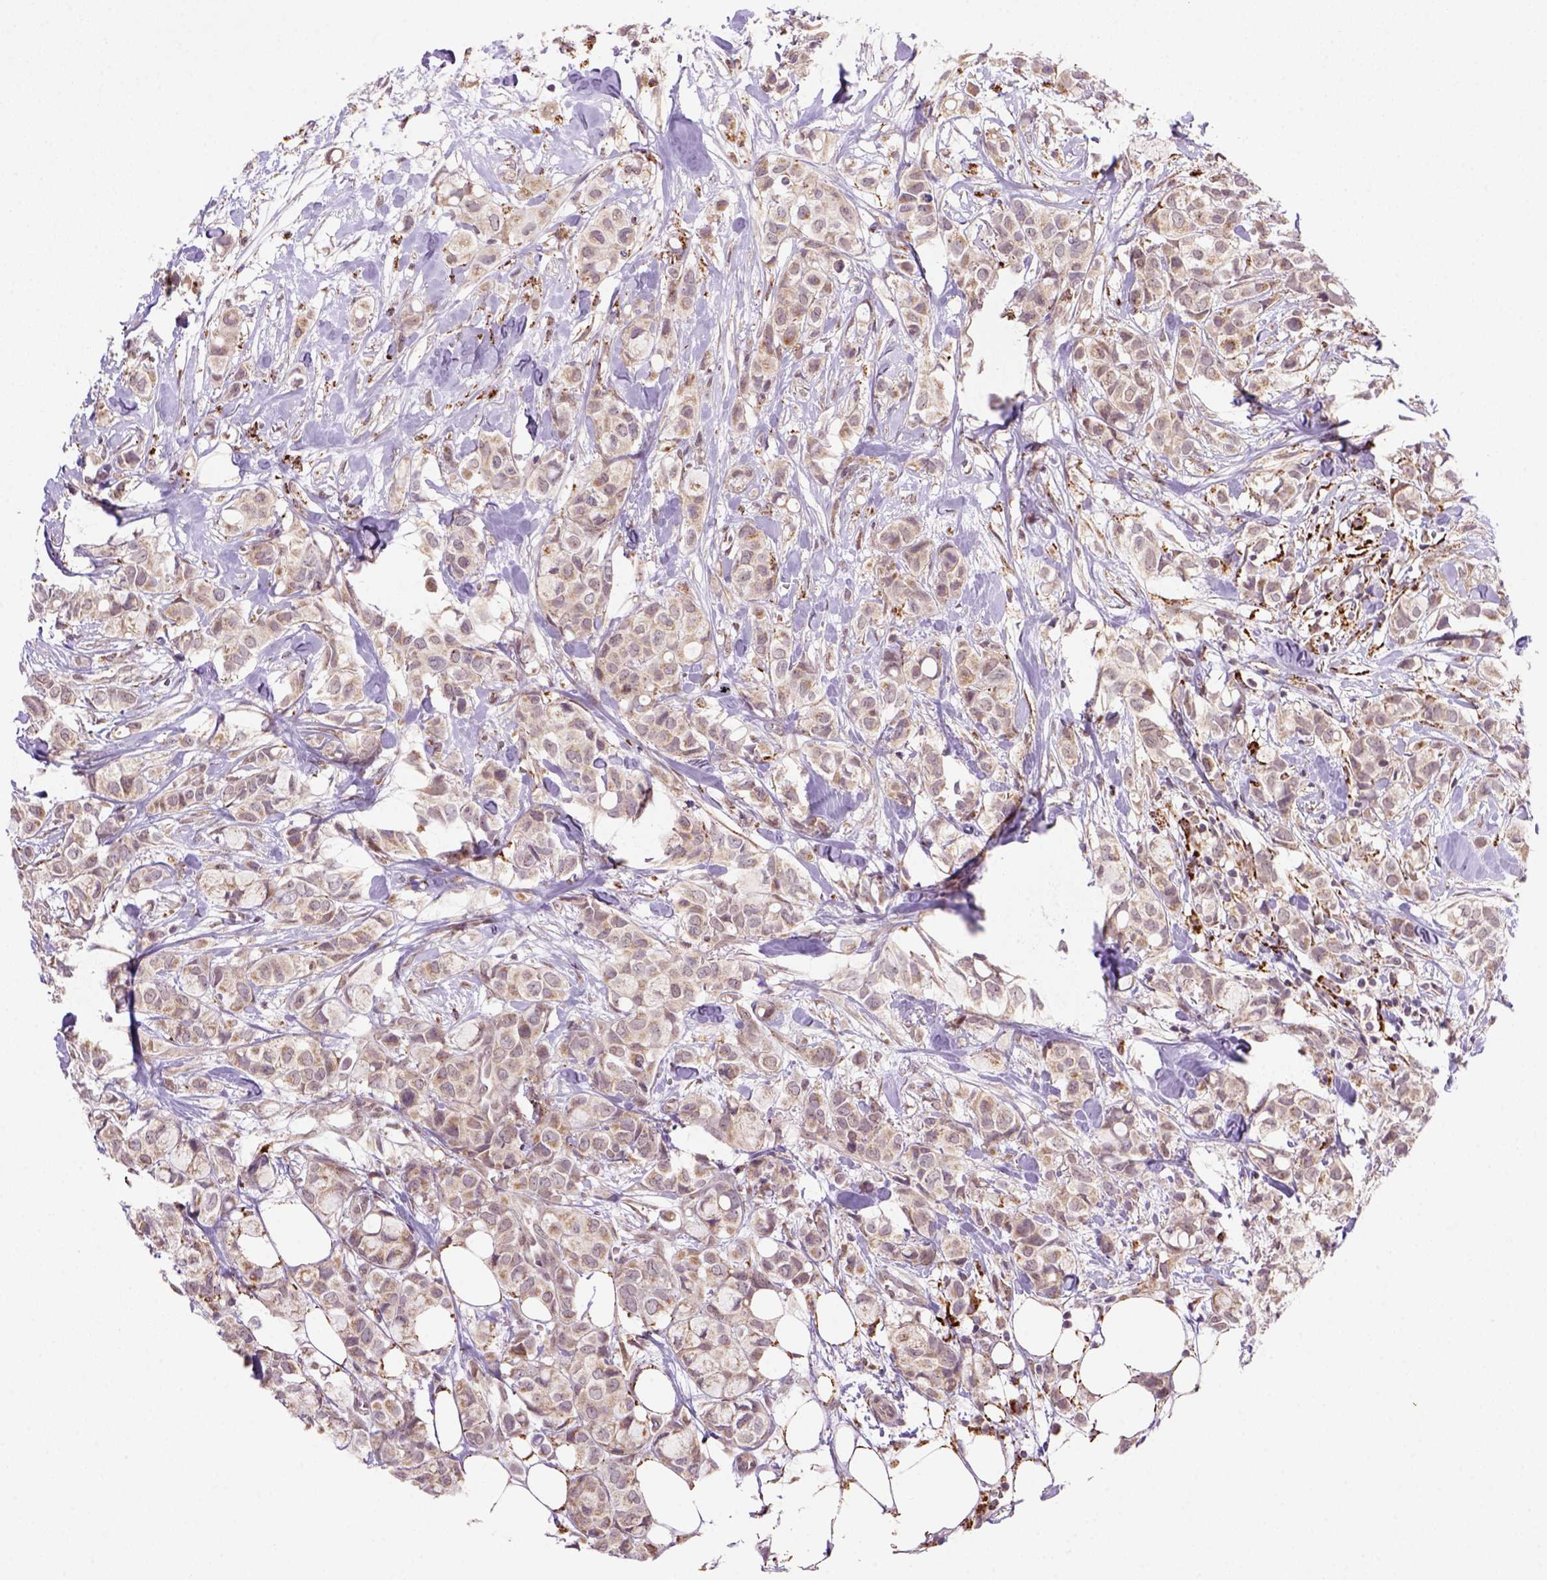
{"staining": {"intensity": "moderate", "quantity": "<25%", "location": "cytoplasmic/membranous"}, "tissue": "breast cancer", "cell_type": "Tumor cells", "image_type": "cancer", "snomed": [{"axis": "morphology", "description": "Duct carcinoma"}, {"axis": "topography", "description": "Breast"}], "caption": "The immunohistochemical stain shows moderate cytoplasmic/membranous expression in tumor cells of invasive ductal carcinoma (breast) tissue.", "gene": "FZD7", "patient": {"sex": "female", "age": 85}}